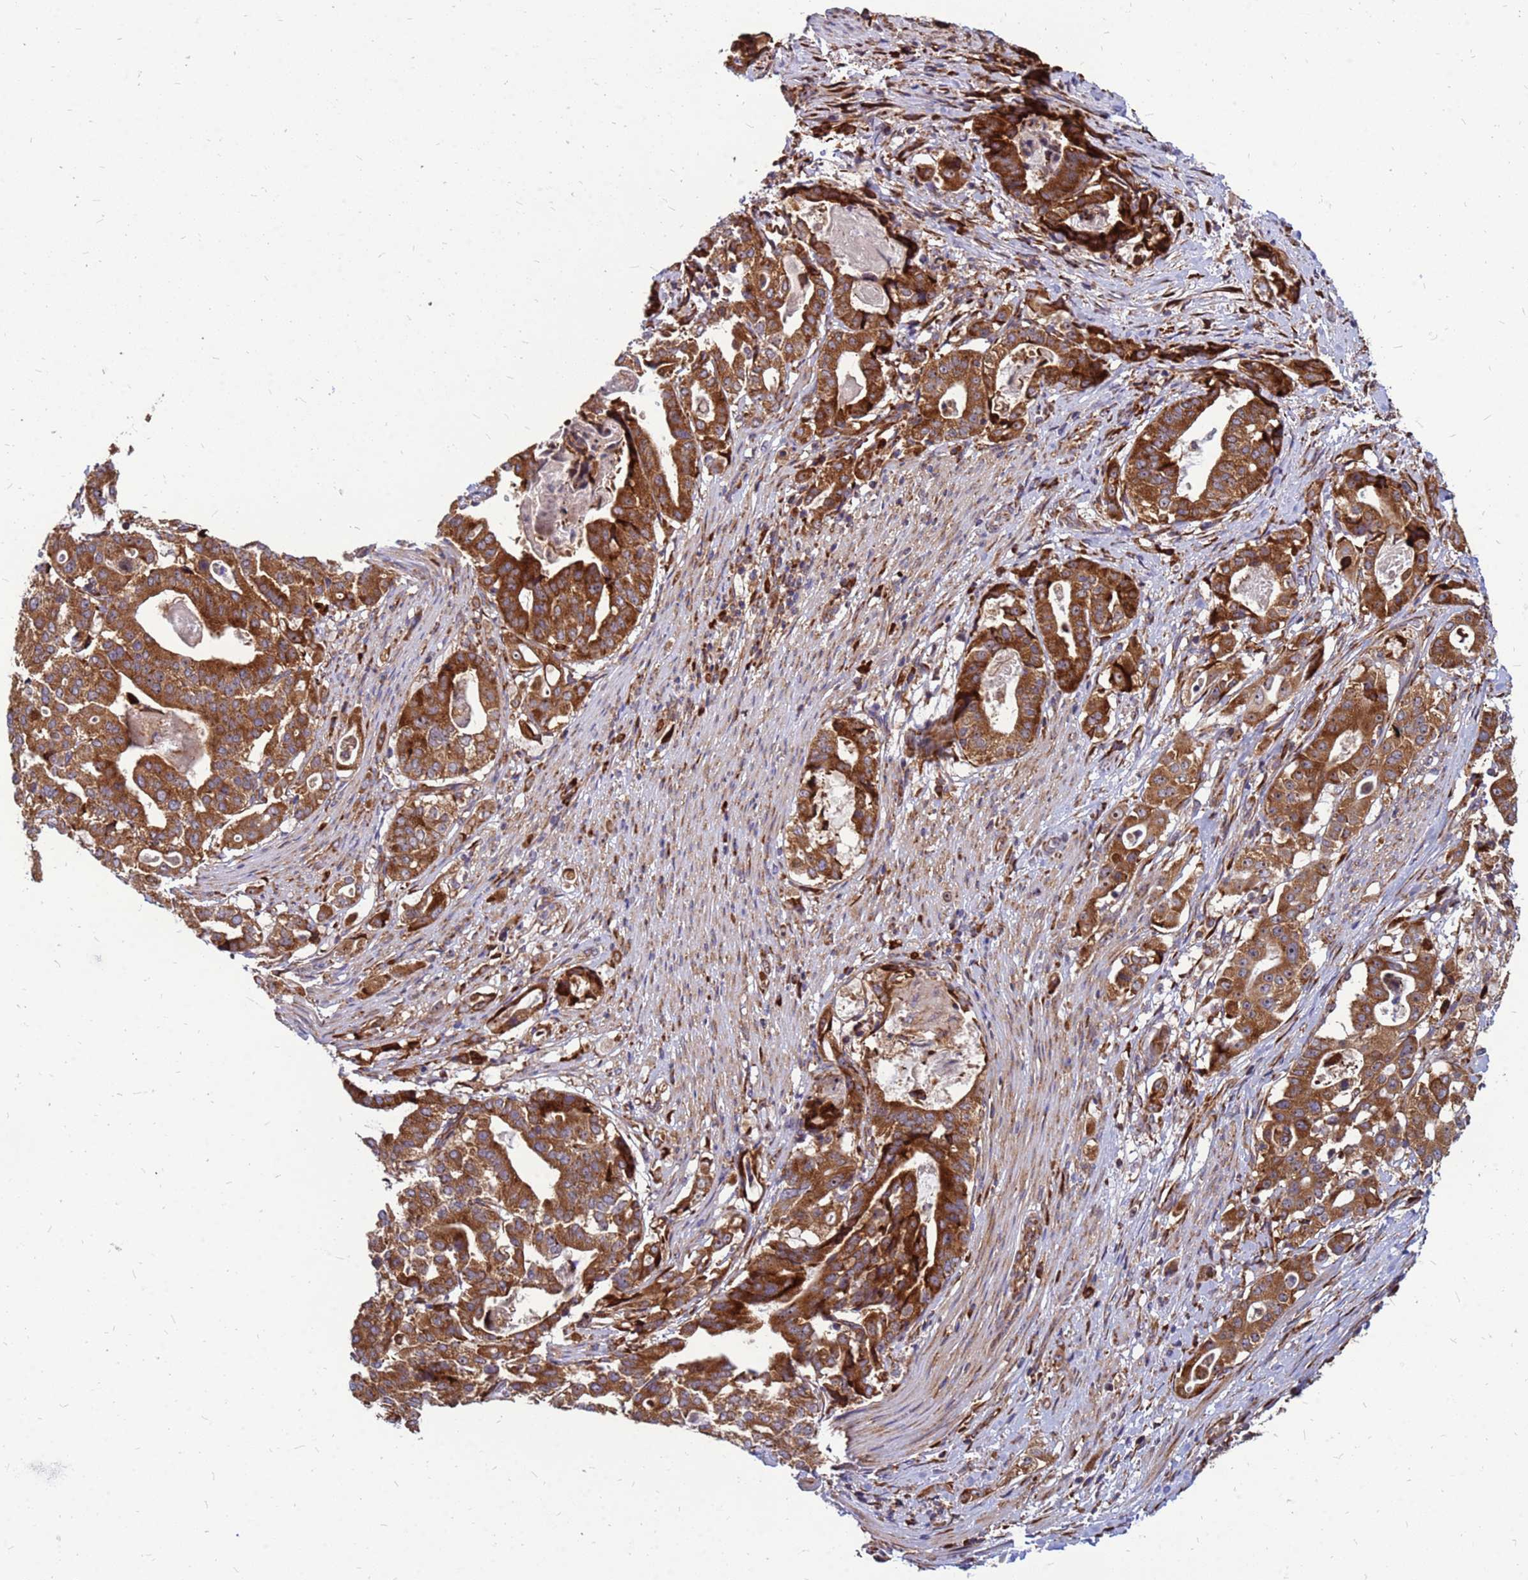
{"staining": {"intensity": "strong", "quantity": ">75%", "location": "cytoplasmic/membranous"}, "tissue": "stomach cancer", "cell_type": "Tumor cells", "image_type": "cancer", "snomed": [{"axis": "morphology", "description": "Adenocarcinoma, NOS"}, {"axis": "topography", "description": "Stomach"}], "caption": "Tumor cells demonstrate high levels of strong cytoplasmic/membranous expression in approximately >75% of cells in human stomach cancer.", "gene": "RPL8", "patient": {"sex": "male", "age": 48}}